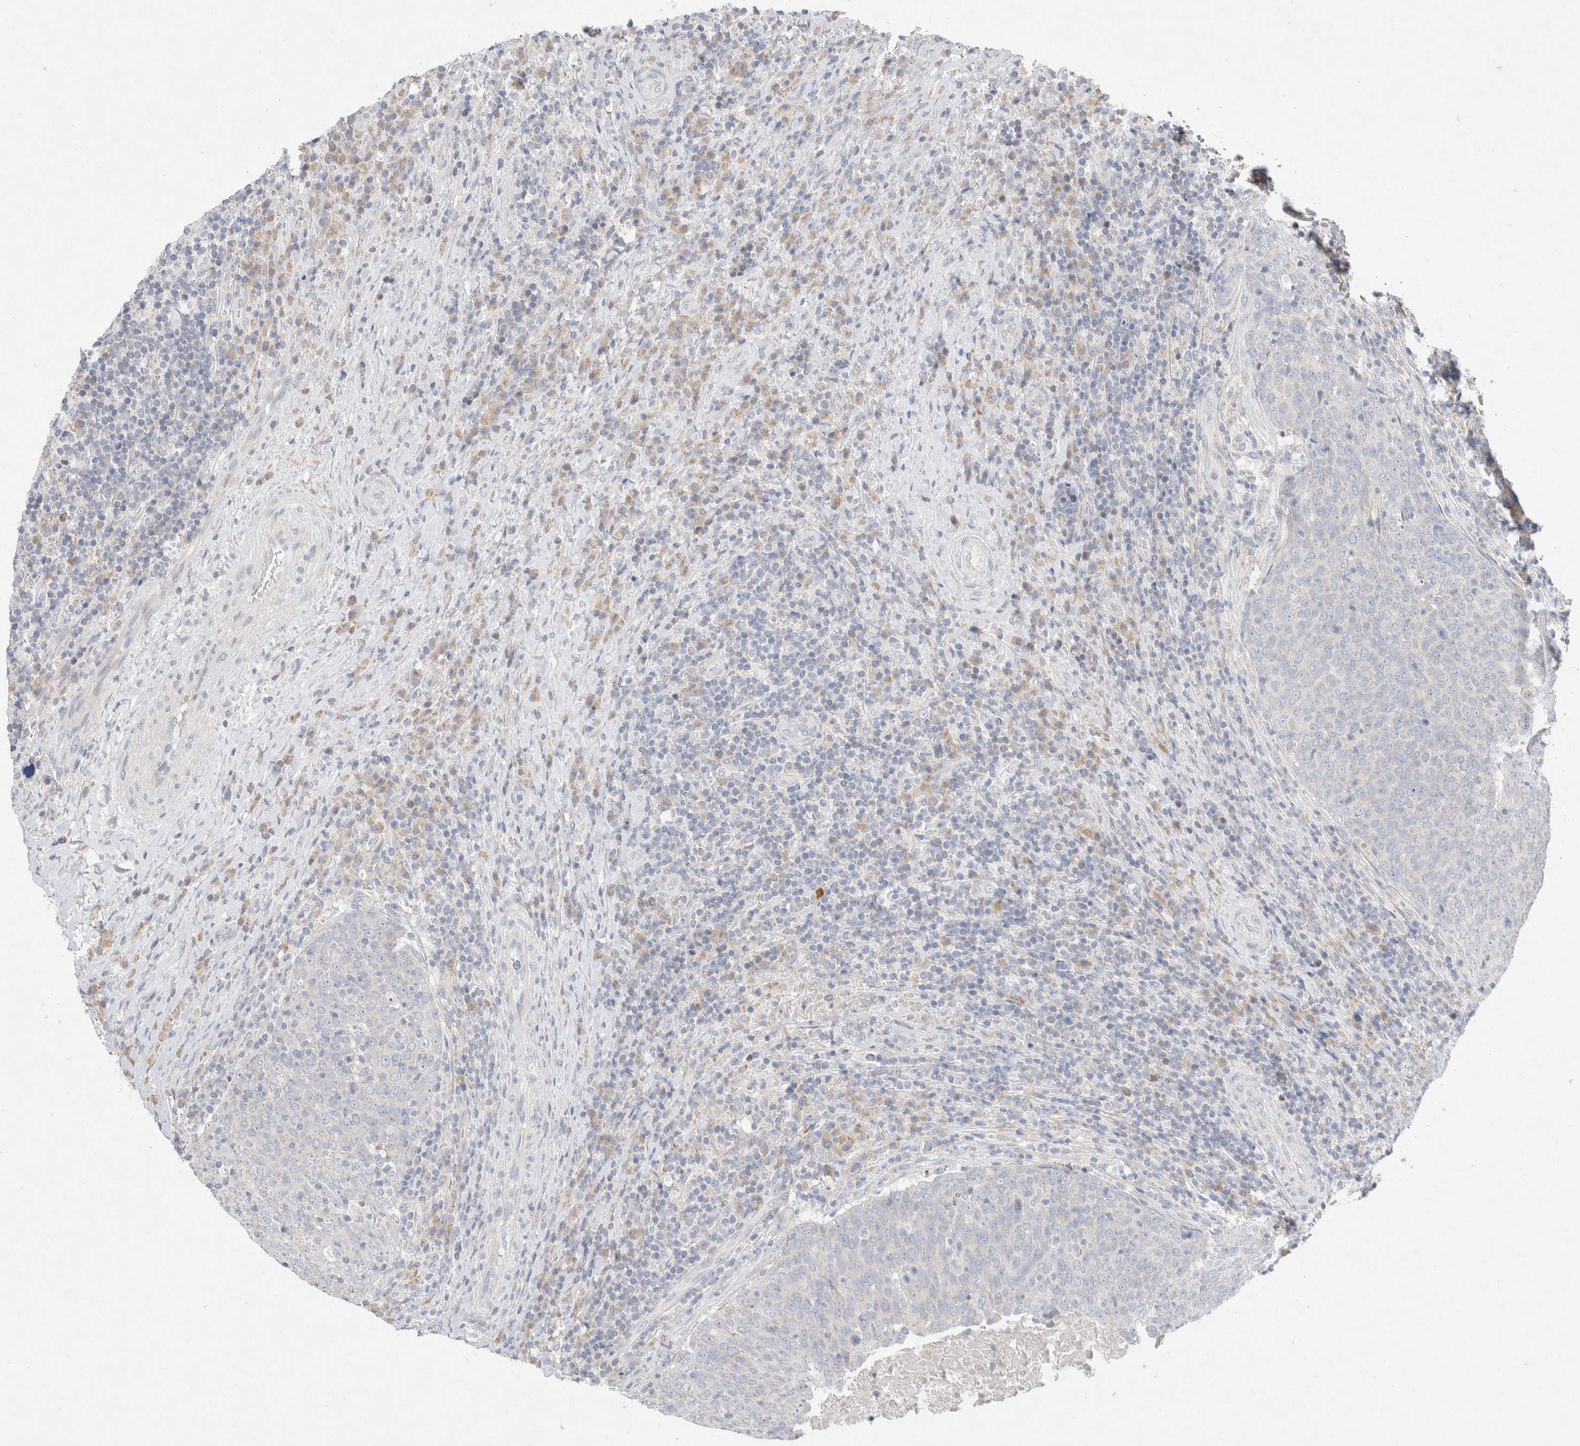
{"staining": {"intensity": "negative", "quantity": "none", "location": "none"}, "tissue": "head and neck cancer", "cell_type": "Tumor cells", "image_type": "cancer", "snomed": [{"axis": "morphology", "description": "Squamous cell carcinoma, NOS"}, {"axis": "morphology", "description": "Squamous cell carcinoma, metastatic, NOS"}, {"axis": "topography", "description": "Lymph node"}, {"axis": "topography", "description": "Head-Neck"}], "caption": "The histopathology image displays no significant expression in tumor cells of head and neck metastatic squamous cell carcinoma.", "gene": "CMTM4", "patient": {"sex": "male", "age": 62}}